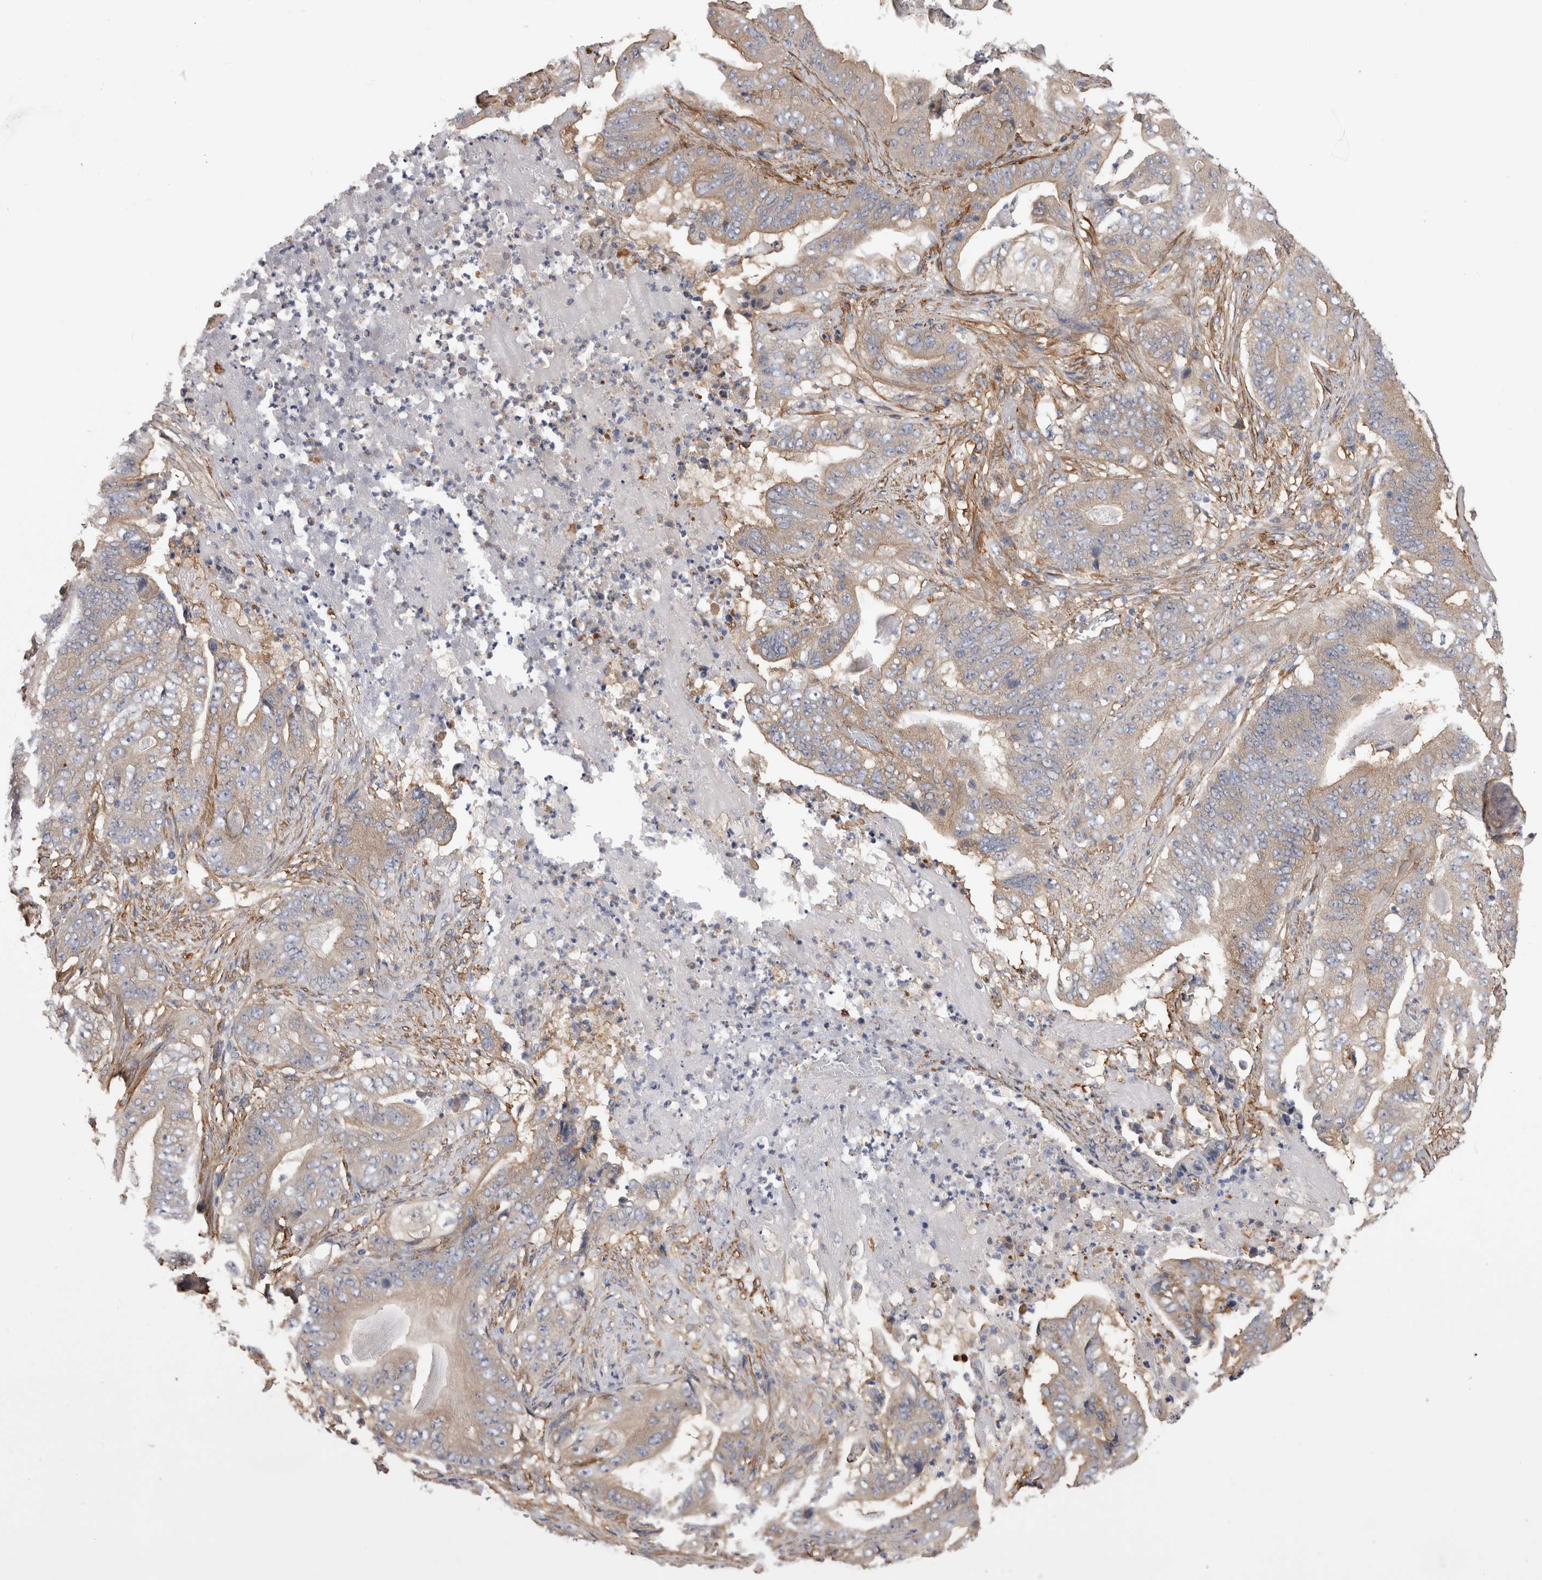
{"staining": {"intensity": "weak", "quantity": "25%-75%", "location": "cytoplasmic/membranous"}, "tissue": "stomach cancer", "cell_type": "Tumor cells", "image_type": "cancer", "snomed": [{"axis": "morphology", "description": "Adenocarcinoma, NOS"}, {"axis": "topography", "description": "Stomach"}], "caption": "Approximately 25%-75% of tumor cells in human stomach adenocarcinoma display weak cytoplasmic/membranous protein staining as visualized by brown immunohistochemical staining.", "gene": "EPRS1", "patient": {"sex": "female", "age": 73}}